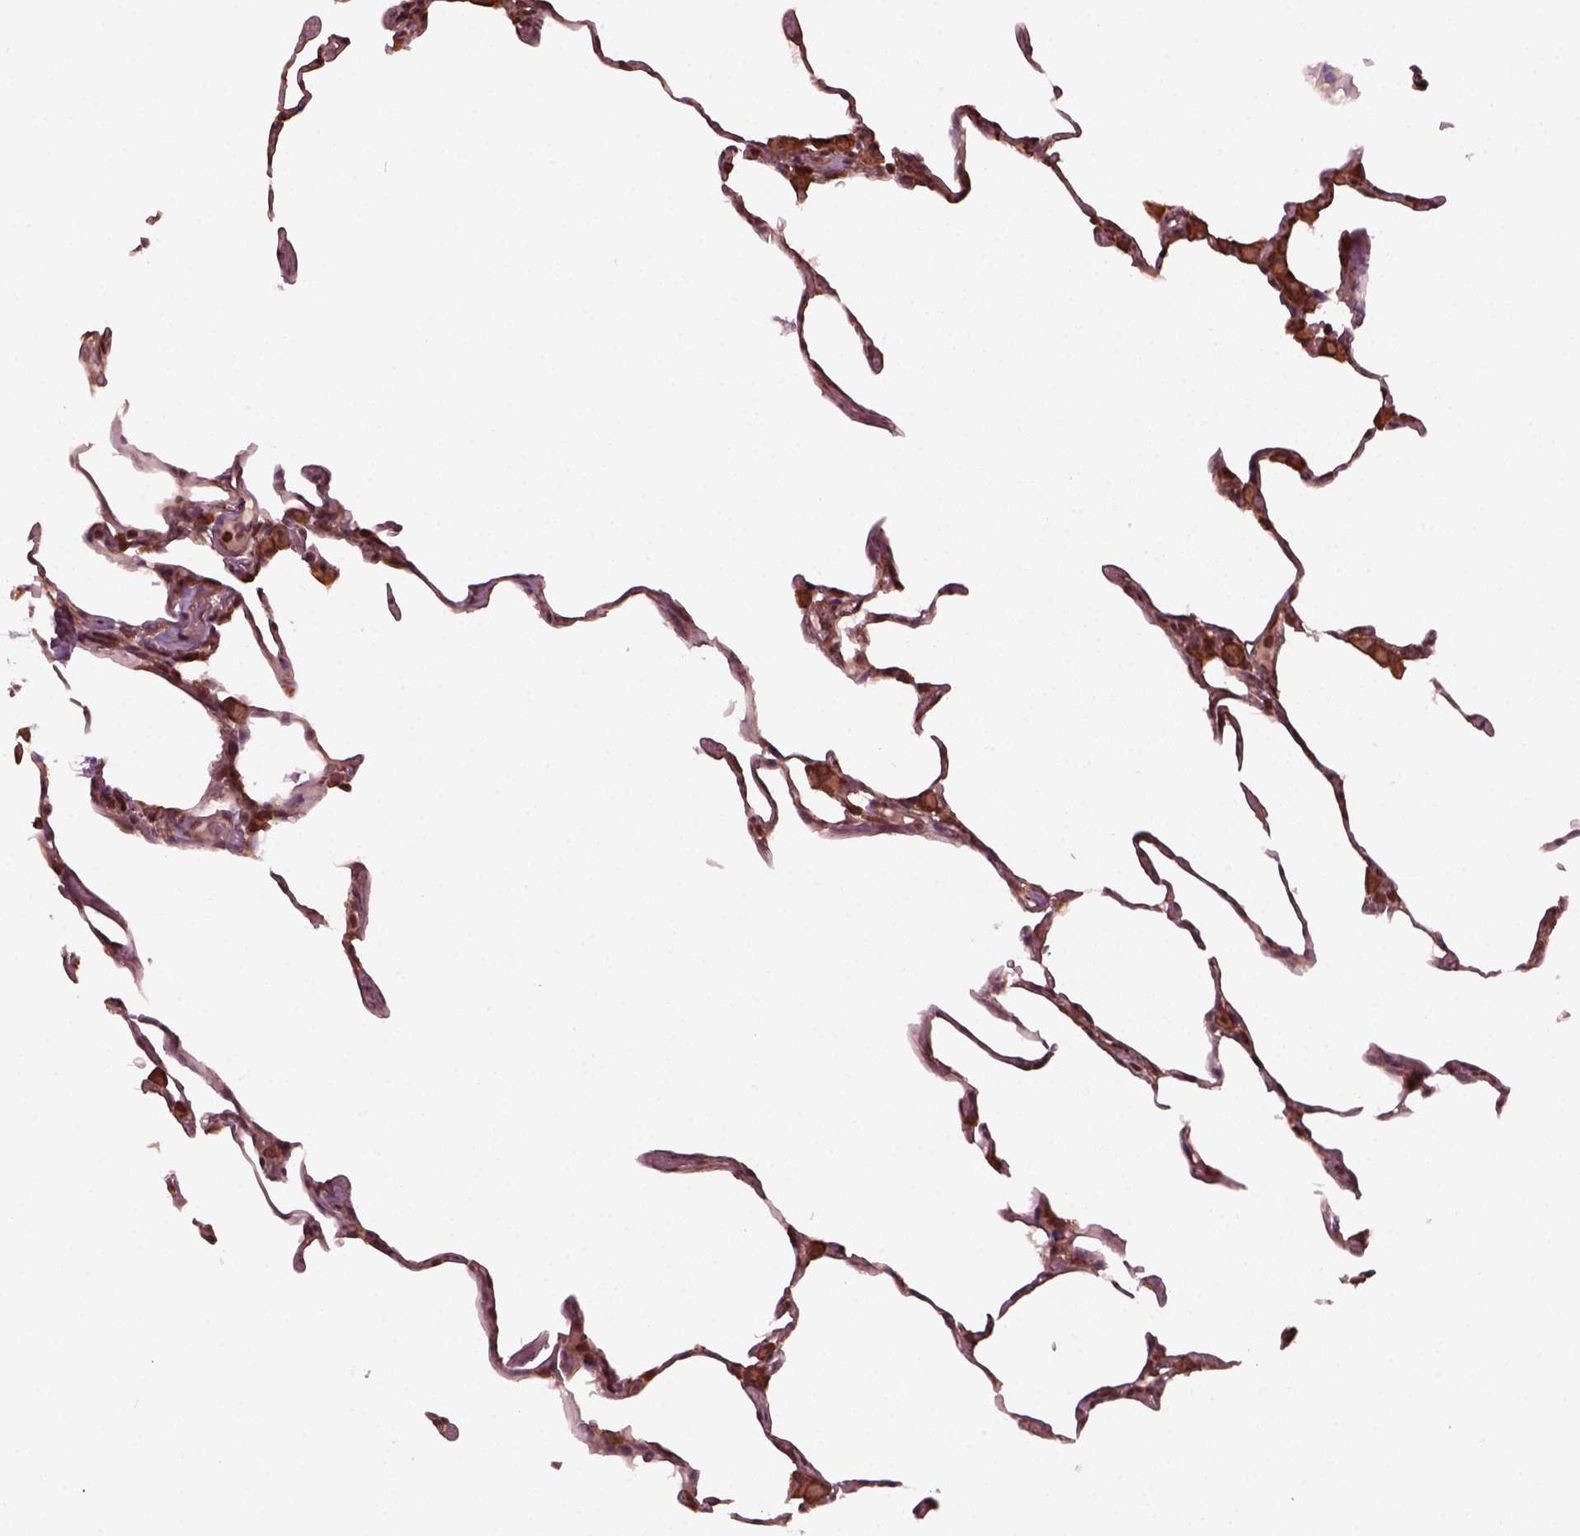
{"staining": {"intensity": "moderate", "quantity": "<25%", "location": "cytoplasmic/membranous"}, "tissue": "lung", "cell_type": "Alveolar cells", "image_type": "normal", "snomed": [{"axis": "morphology", "description": "Normal tissue, NOS"}, {"axis": "topography", "description": "Lung"}], "caption": "Protein analysis of normal lung reveals moderate cytoplasmic/membranous staining in approximately <25% of alveolar cells. The protein of interest is shown in brown color, while the nuclei are stained blue.", "gene": "ZNF292", "patient": {"sex": "female", "age": 57}}